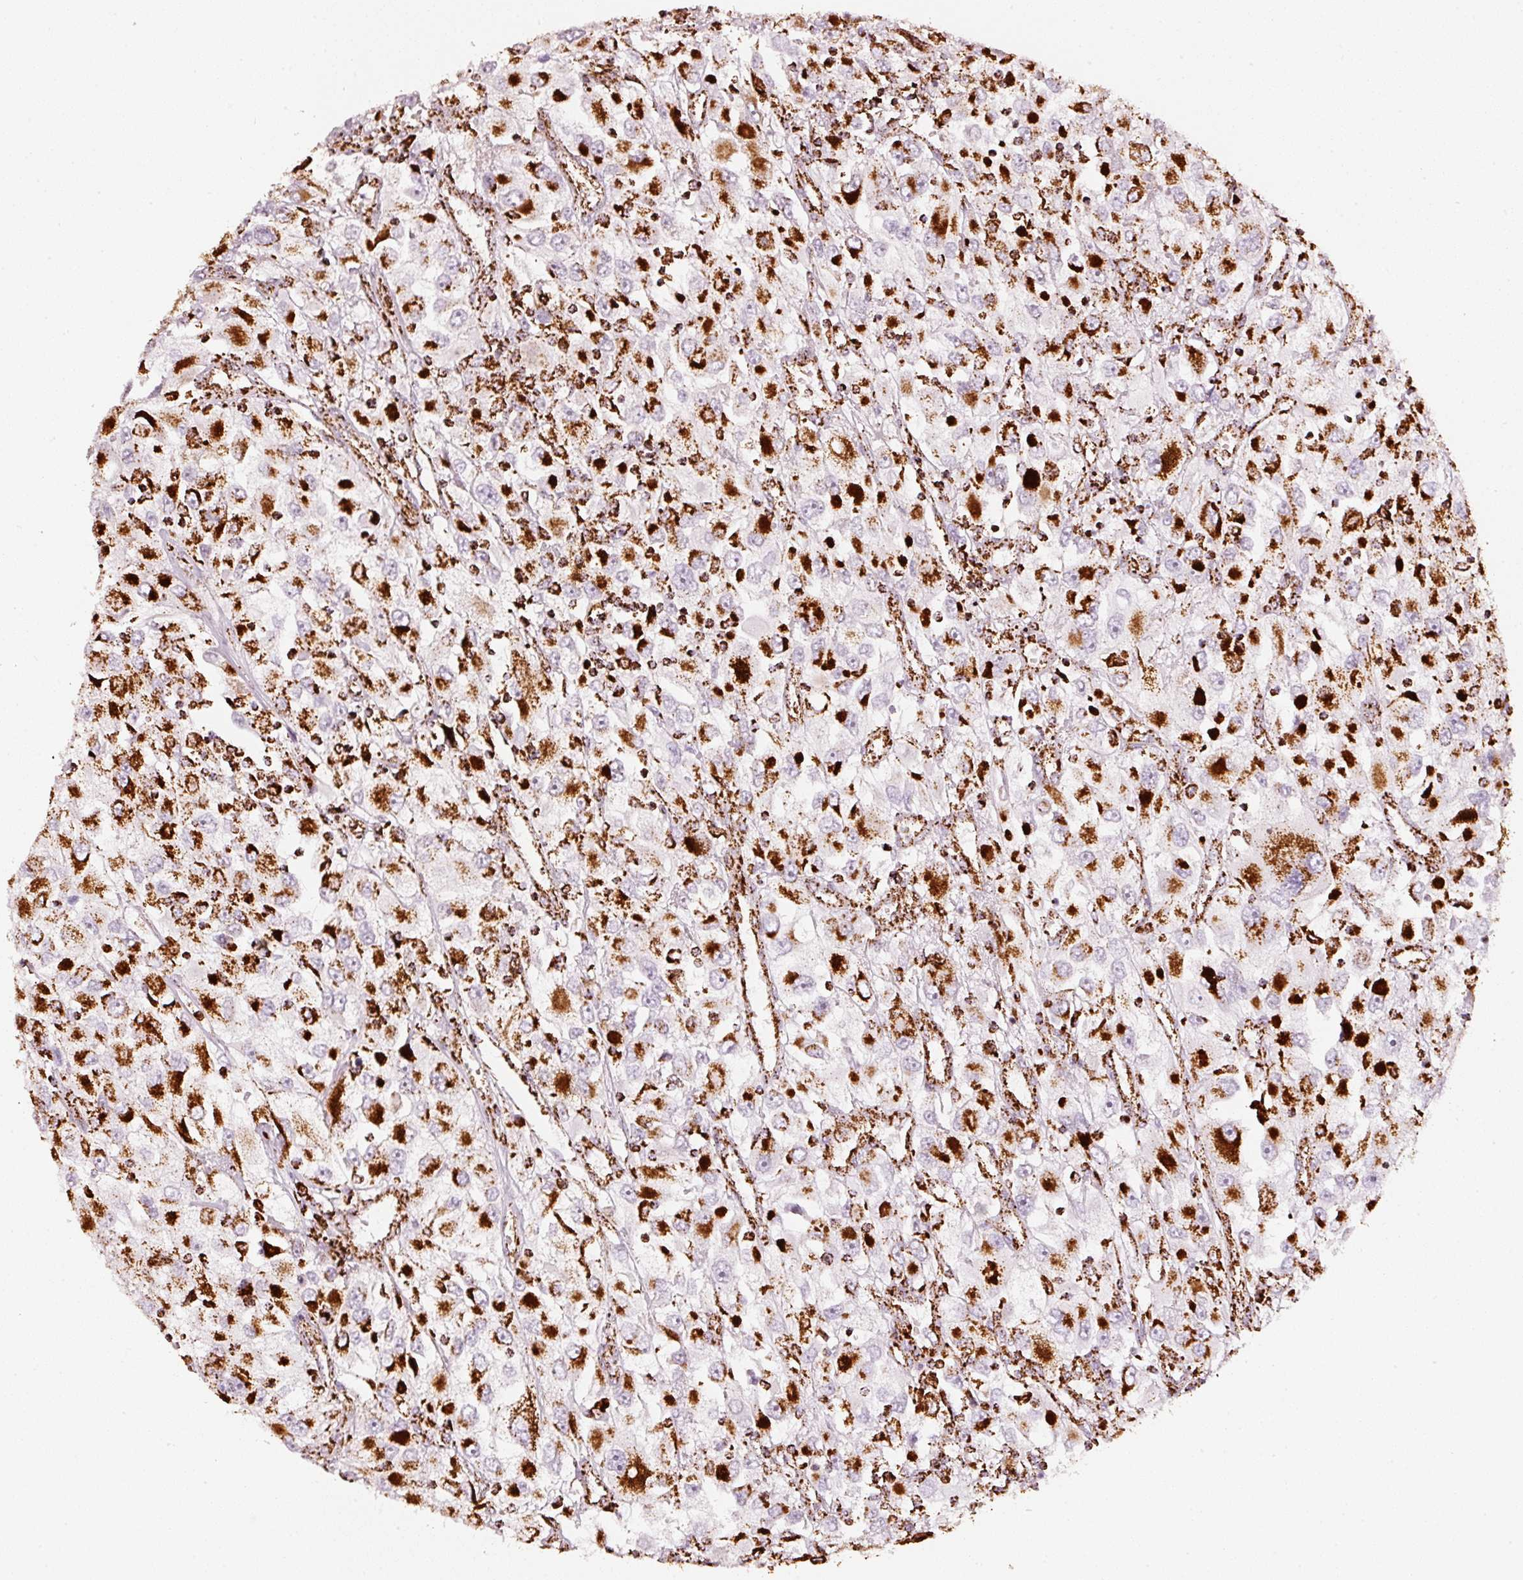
{"staining": {"intensity": "strong", "quantity": ">75%", "location": "cytoplasmic/membranous"}, "tissue": "renal cancer", "cell_type": "Tumor cells", "image_type": "cancer", "snomed": [{"axis": "morphology", "description": "Adenocarcinoma, NOS"}, {"axis": "topography", "description": "Kidney"}], "caption": "Adenocarcinoma (renal) was stained to show a protein in brown. There is high levels of strong cytoplasmic/membranous staining in about >75% of tumor cells.", "gene": "UQCRC1", "patient": {"sex": "female", "age": 52}}